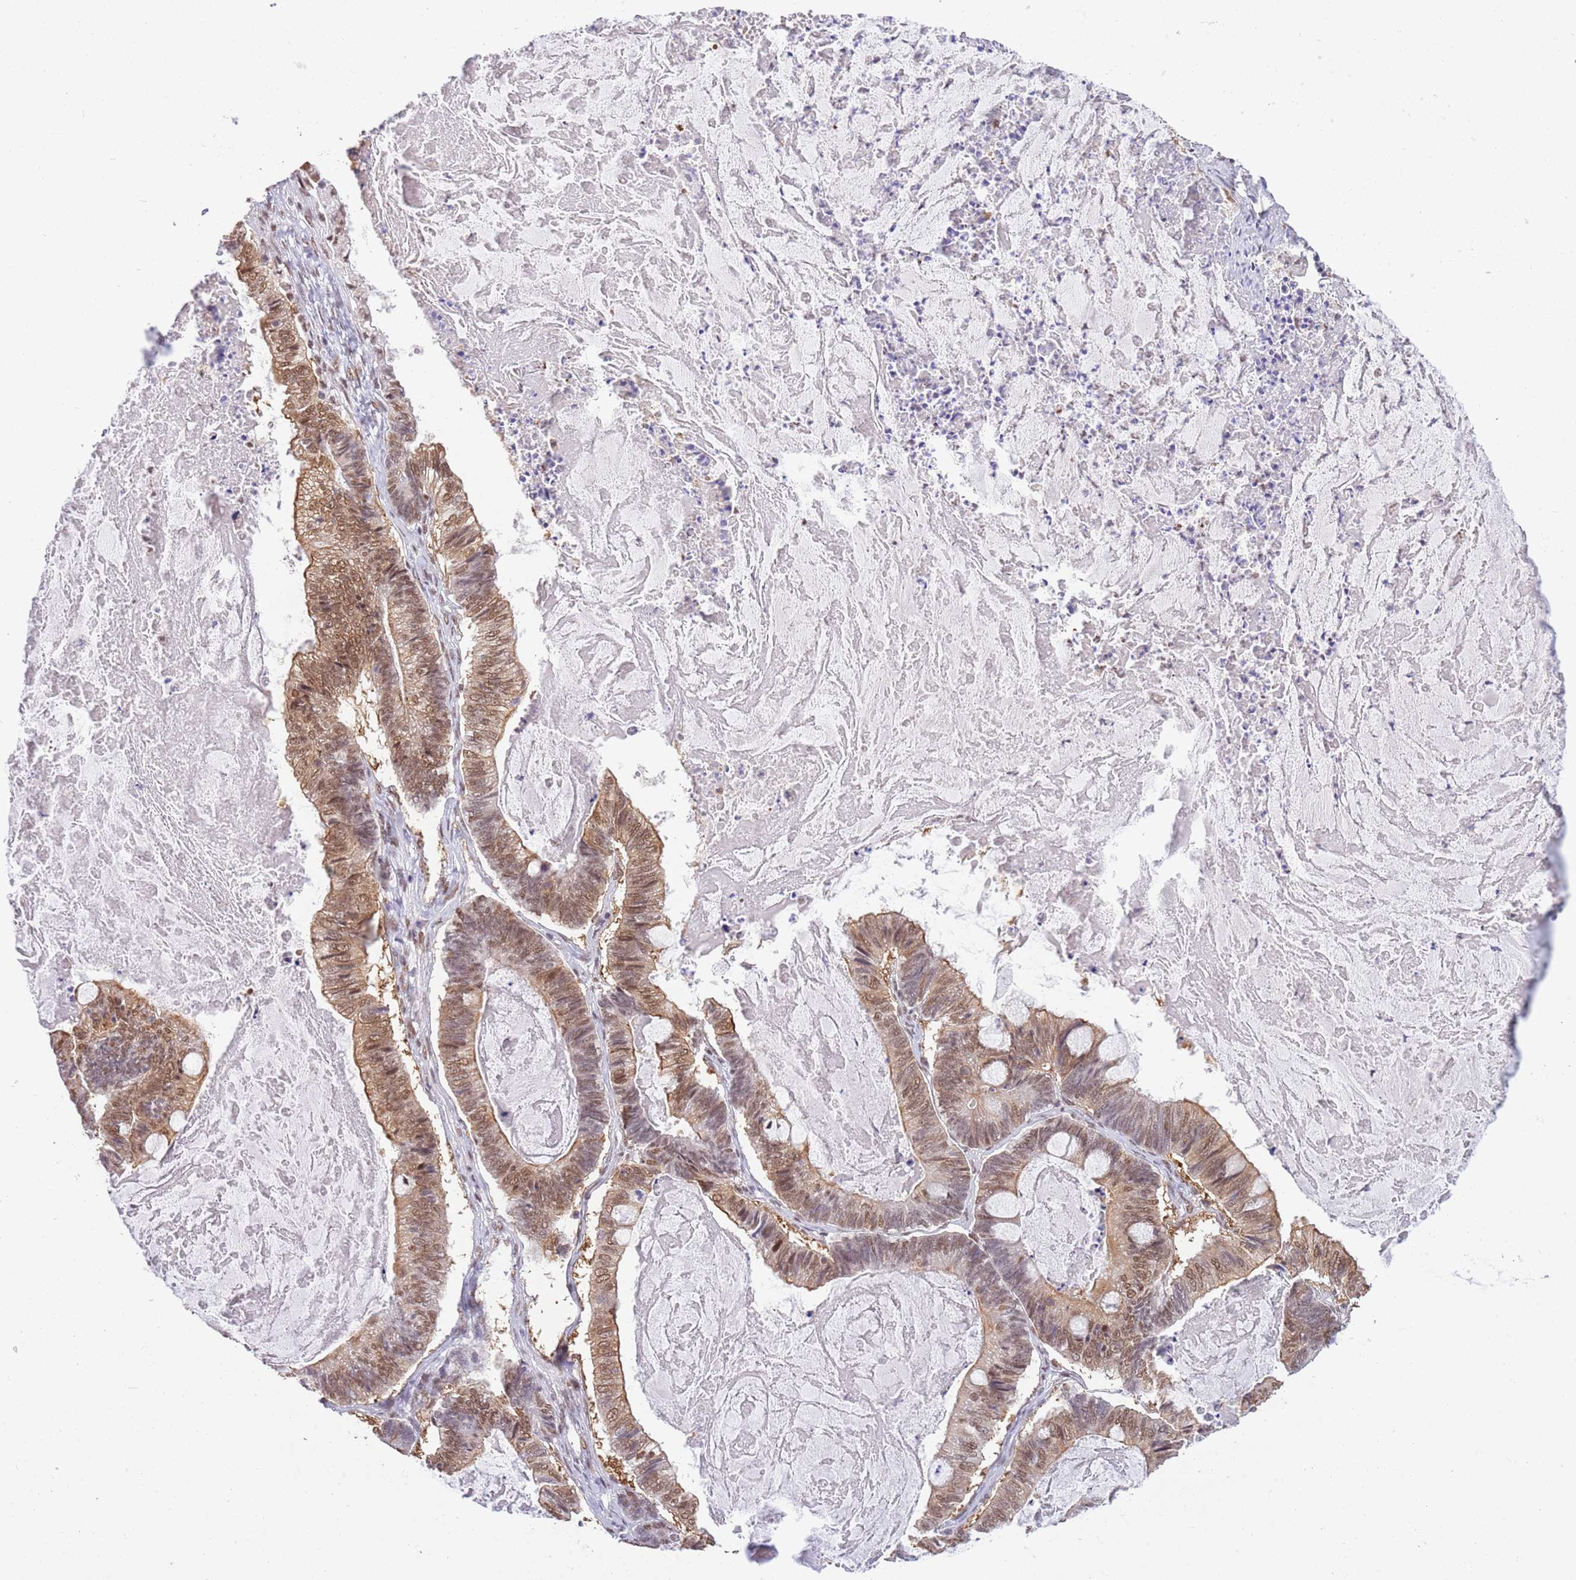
{"staining": {"intensity": "moderate", "quantity": "25%-75%", "location": "cytoplasmic/membranous,nuclear"}, "tissue": "ovarian cancer", "cell_type": "Tumor cells", "image_type": "cancer", "snomed": [{"axis": "morphology", "description": "Cystadenocarcinoma, mucinous, NOS"}, {"axis": "topography", "description": "Ovary"}], "caption": "DAB immunohistochemical staining of human ovarian mucinous cystadenocarcinoma exhibits moderate cytoplasmic/membranous and nuclear protein staining in about 25%-75% of tumor cells. (DAB (3,3'-diaminobenzidine) IHC, brown staining for protein, blue staining for nuclei).", "gene": "TRIM32", "patient": {"sex": "female", "age": 61}}